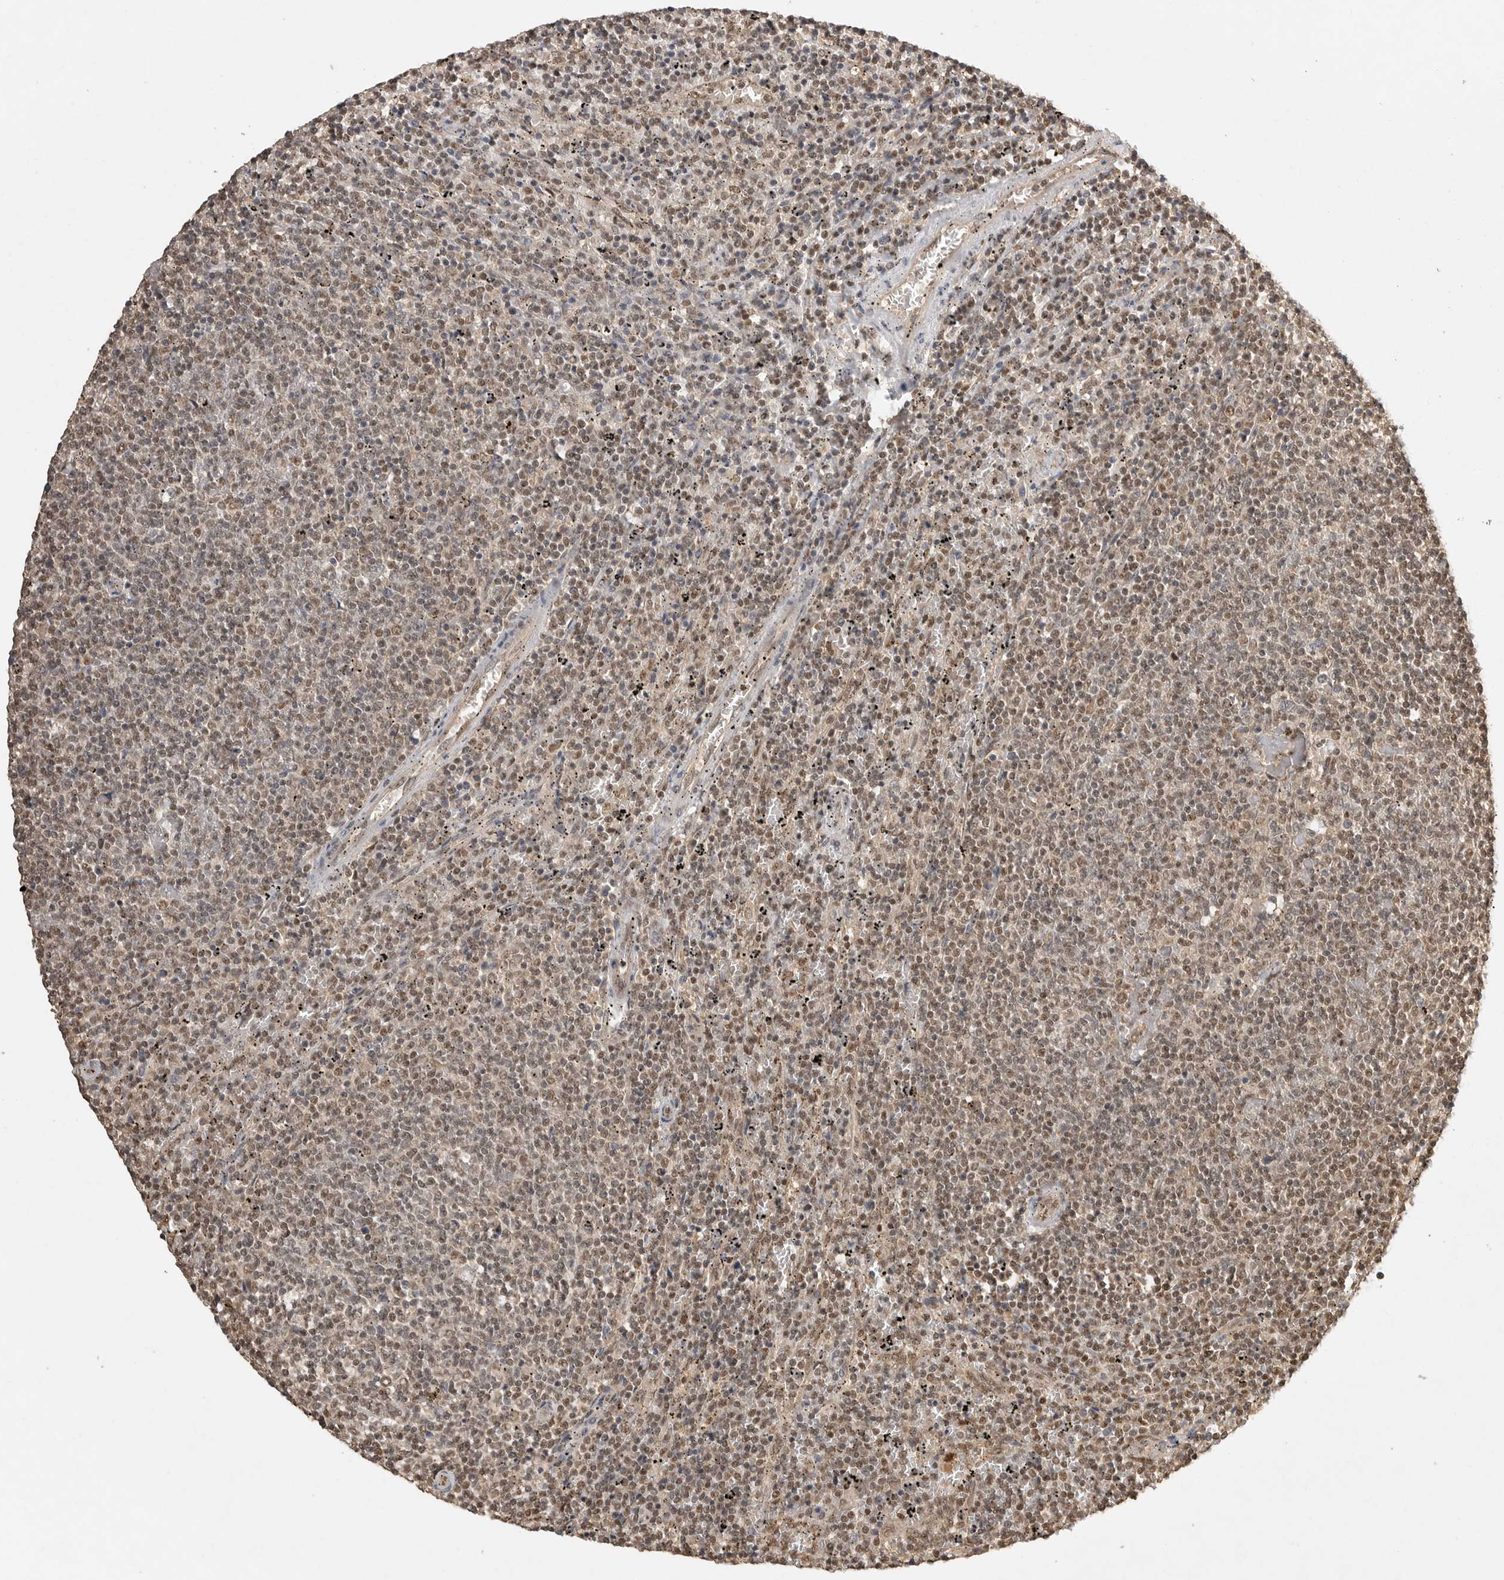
{"staining": {"intensity": "moderate", "quantity": "25%-75%", "location": "cytoplasmic/membranous,nuclear"}, "tissue": "lymphoma", "cell_type": "Tumor cells", "image_type": "cancer", "snomed": [{"axis": "morphology", "description": "Malignant lymphoma, non-Hodgkin's type, Low grade"}, {"axis": "topography", "description": "Spleen"}], "caption": "Malignant lymphoma, non-Hodgkin's type (low-grade) stained with a brown dye displays moderate cytoplasmic/membranous and nuclear positive positivity in about 25%-75% of tumor cells.", "gene": "DFFA", "patient": {"sex": "female", "age": 50}}